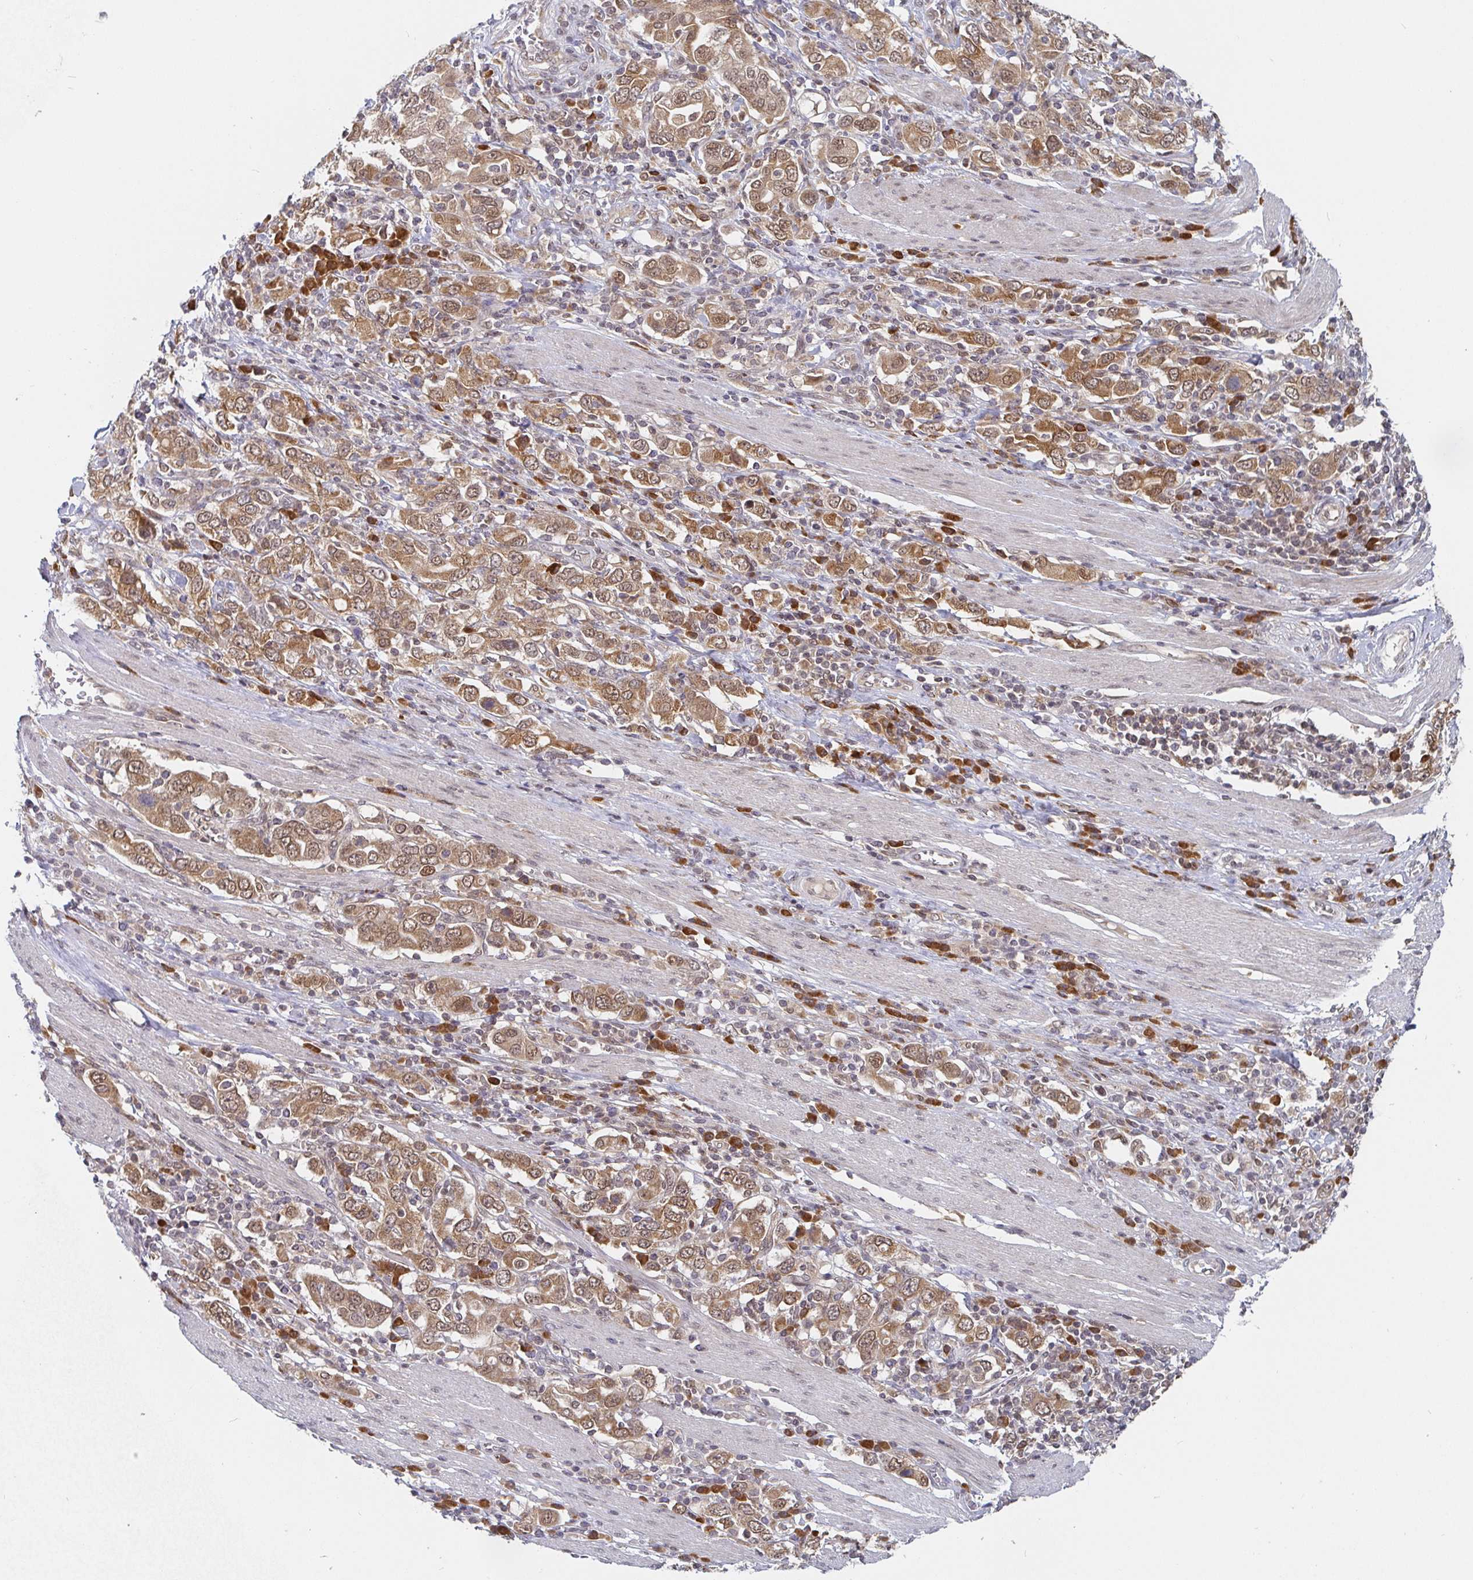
{"staining": {"intensity": "moderate", "quantity": ">75%", "location": "cytoplasmic/membranous,nuclear"}, "tissue": "stomach cancer", "cell_type": "Tumor cells", "image_type": "cancer", "snomed": [{"axis": "morphology", "description": "Adenocarcinoma, NOS"}, {"axis": "topography", "description": "Stomach, upper"}, {"axis": "topography", "description": "Stomach"}], "caption": "Immunohistochemical staining of human stomach cancer demonstrates moderate cytoplasmic/membranous and nuclear protein expression in approximately >75% of tumor cells.", "gene": "ALG1", "patient": {"sex": "male", "age": 62}}